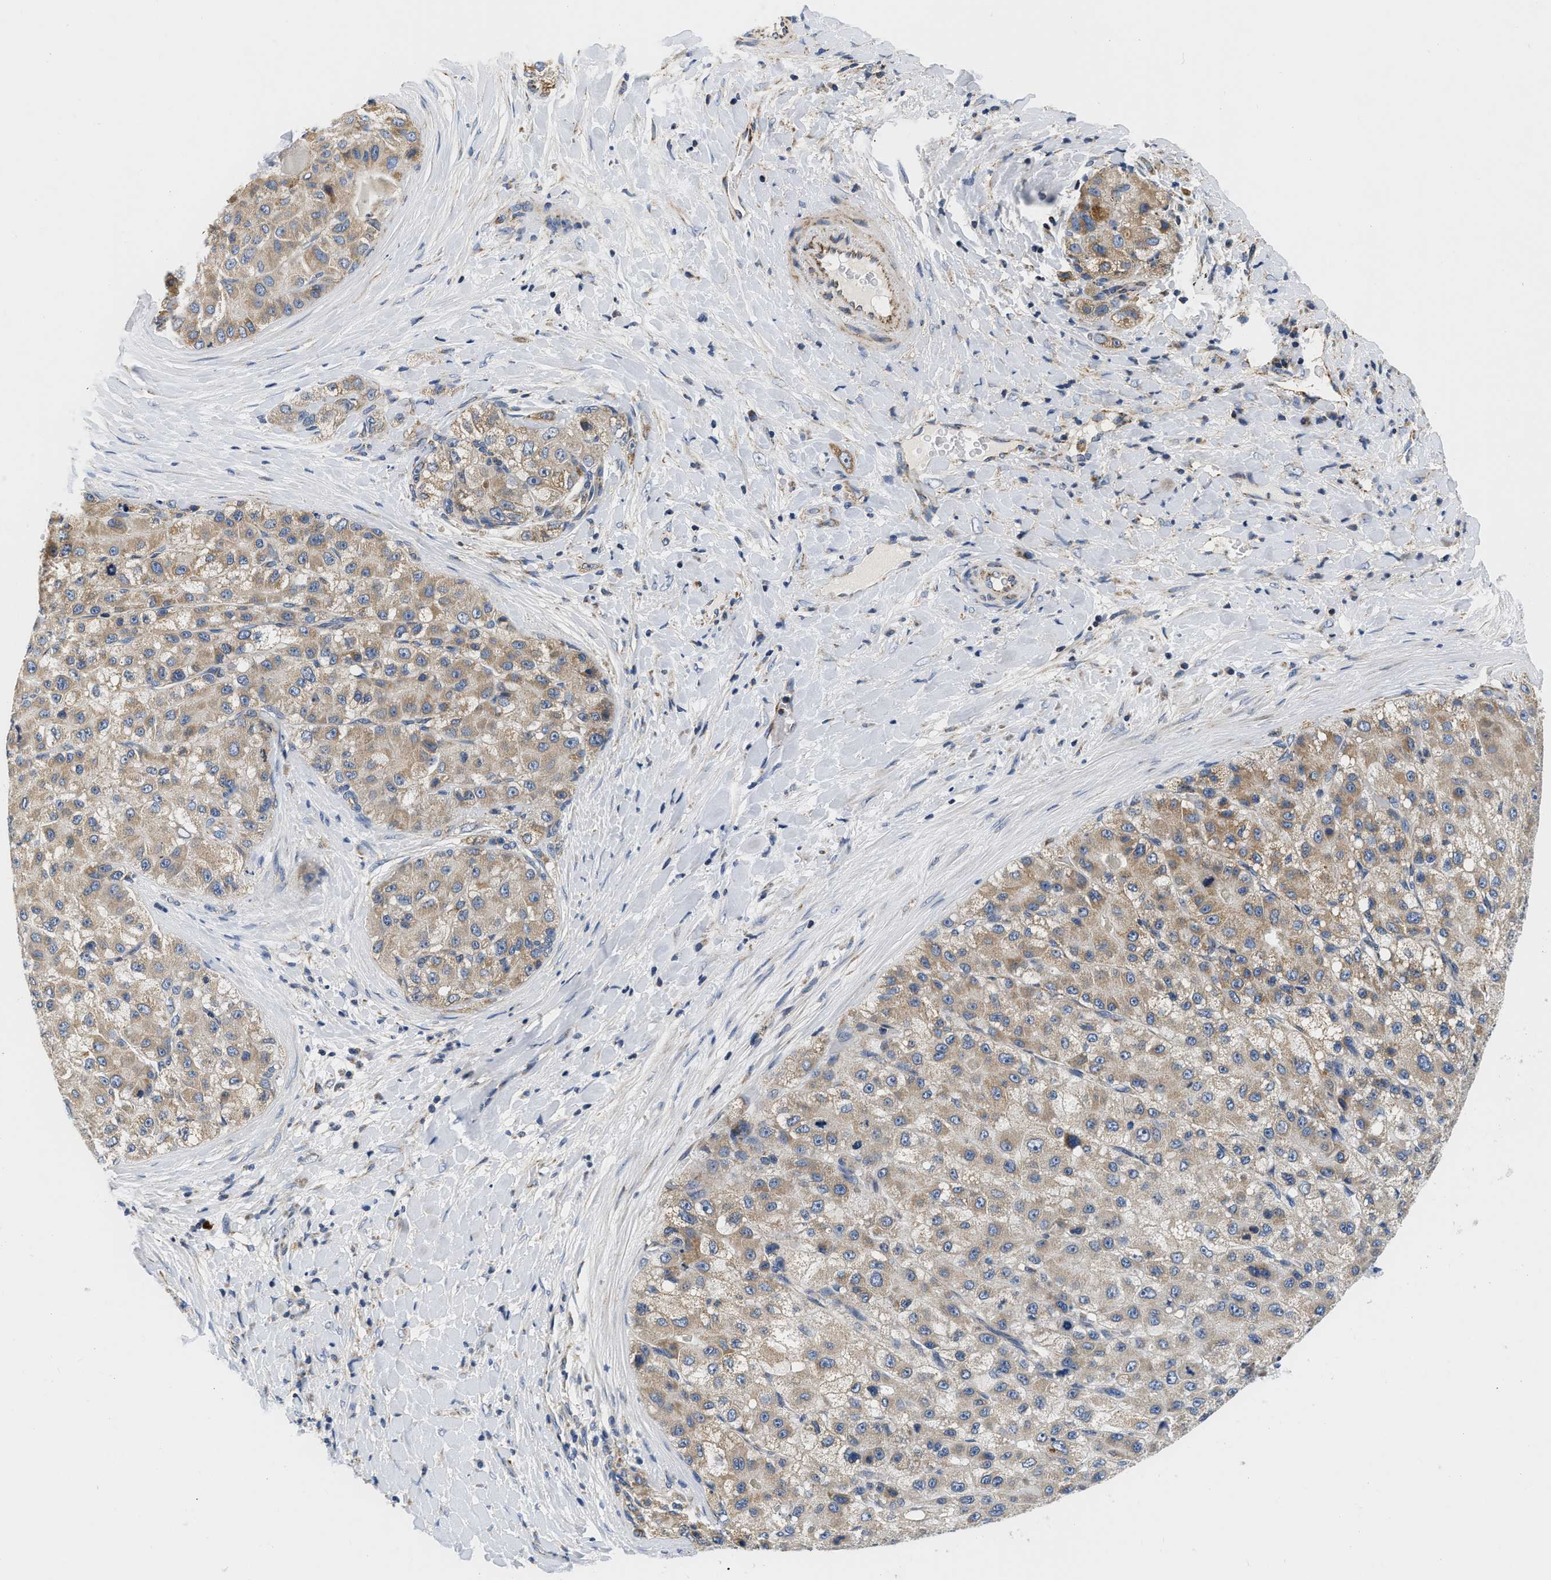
{"staining": {"intensity": "moderate", "quantity": ">75%", "location": "cytoplasmic/membranous"}, "tissue": "liver cancer", "cell_type": "Tumor cells", "image_type": "cancer", "snomed": [{"axis": "morphology", "description": "Carcinoma, Hepatocellular, NOS"}, {"axis": "topography", "description": "Liver"}], "caption": "Immunohistochemistry (DAB (3,3'-diaminobenzidine)) staining of human hepatocellular carcinoma (liver) demonstrates moderate cytoplasmic/membranous protein staining in approximately >75% of tumor cells. (DAB (3,3'-diaminobenzidine) IHC with brightfield microscopy, high magnification).", "gene": "PDP1", "patient": {"sex": "male", "age": 80}}